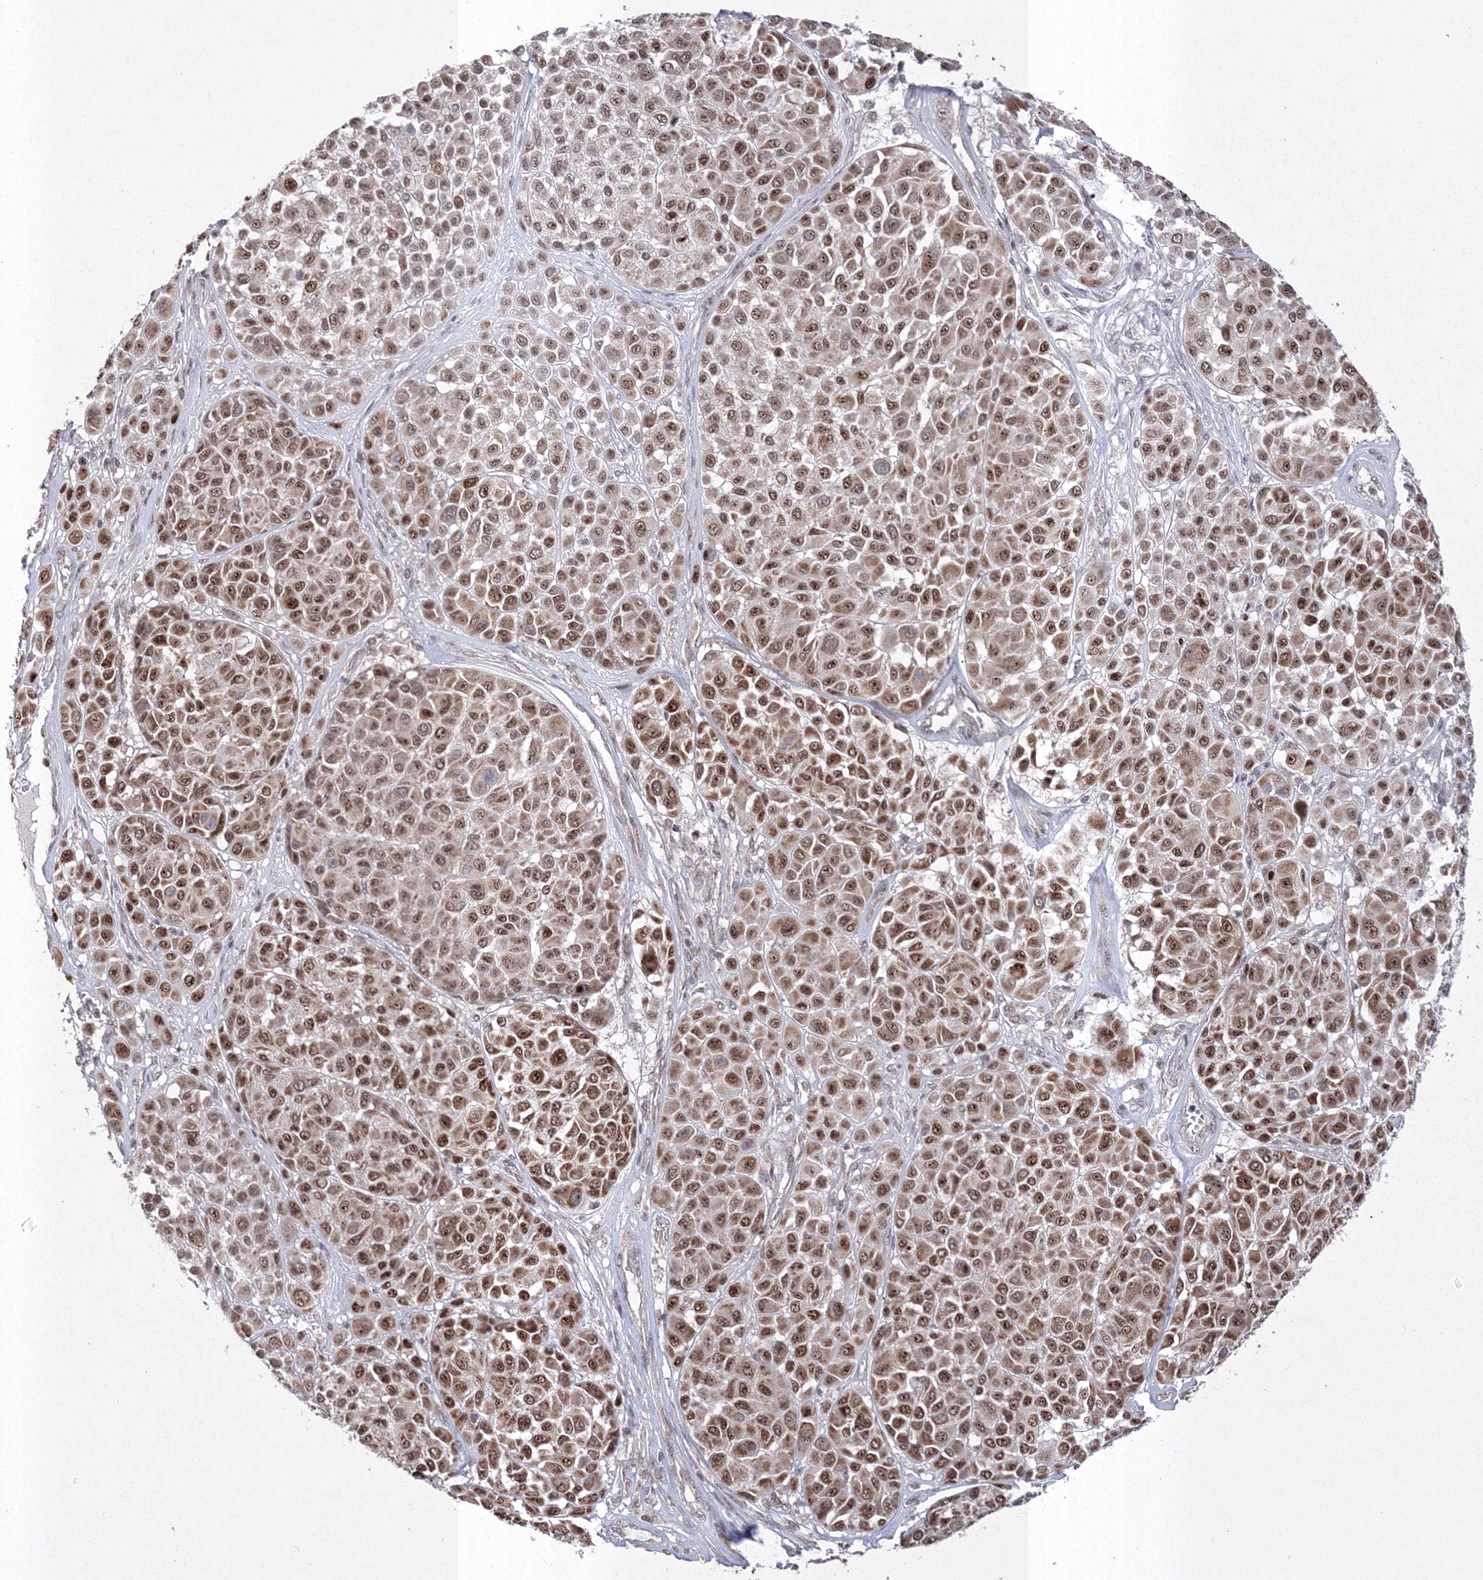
{"staining": {"intensity": "moderate", "quantity": ">75%", "location": "nuclear"}, "tissue": "melanoma", "cell_type": "Tumor cells", "image_type": "cancer", "snomed": [{"axis": "morphology", "description": "Malignant melanoma, Metastatic site"}, {"axis": "topography", "description": "Soft tissue"}], "caption": "Brown immunohistochemical staining in melanoma reveals moderate nuclear positivity in approximately >75% of tumor cells.", "gene": "GRSF1", "patient": {"sex": "male", "age": 41}}